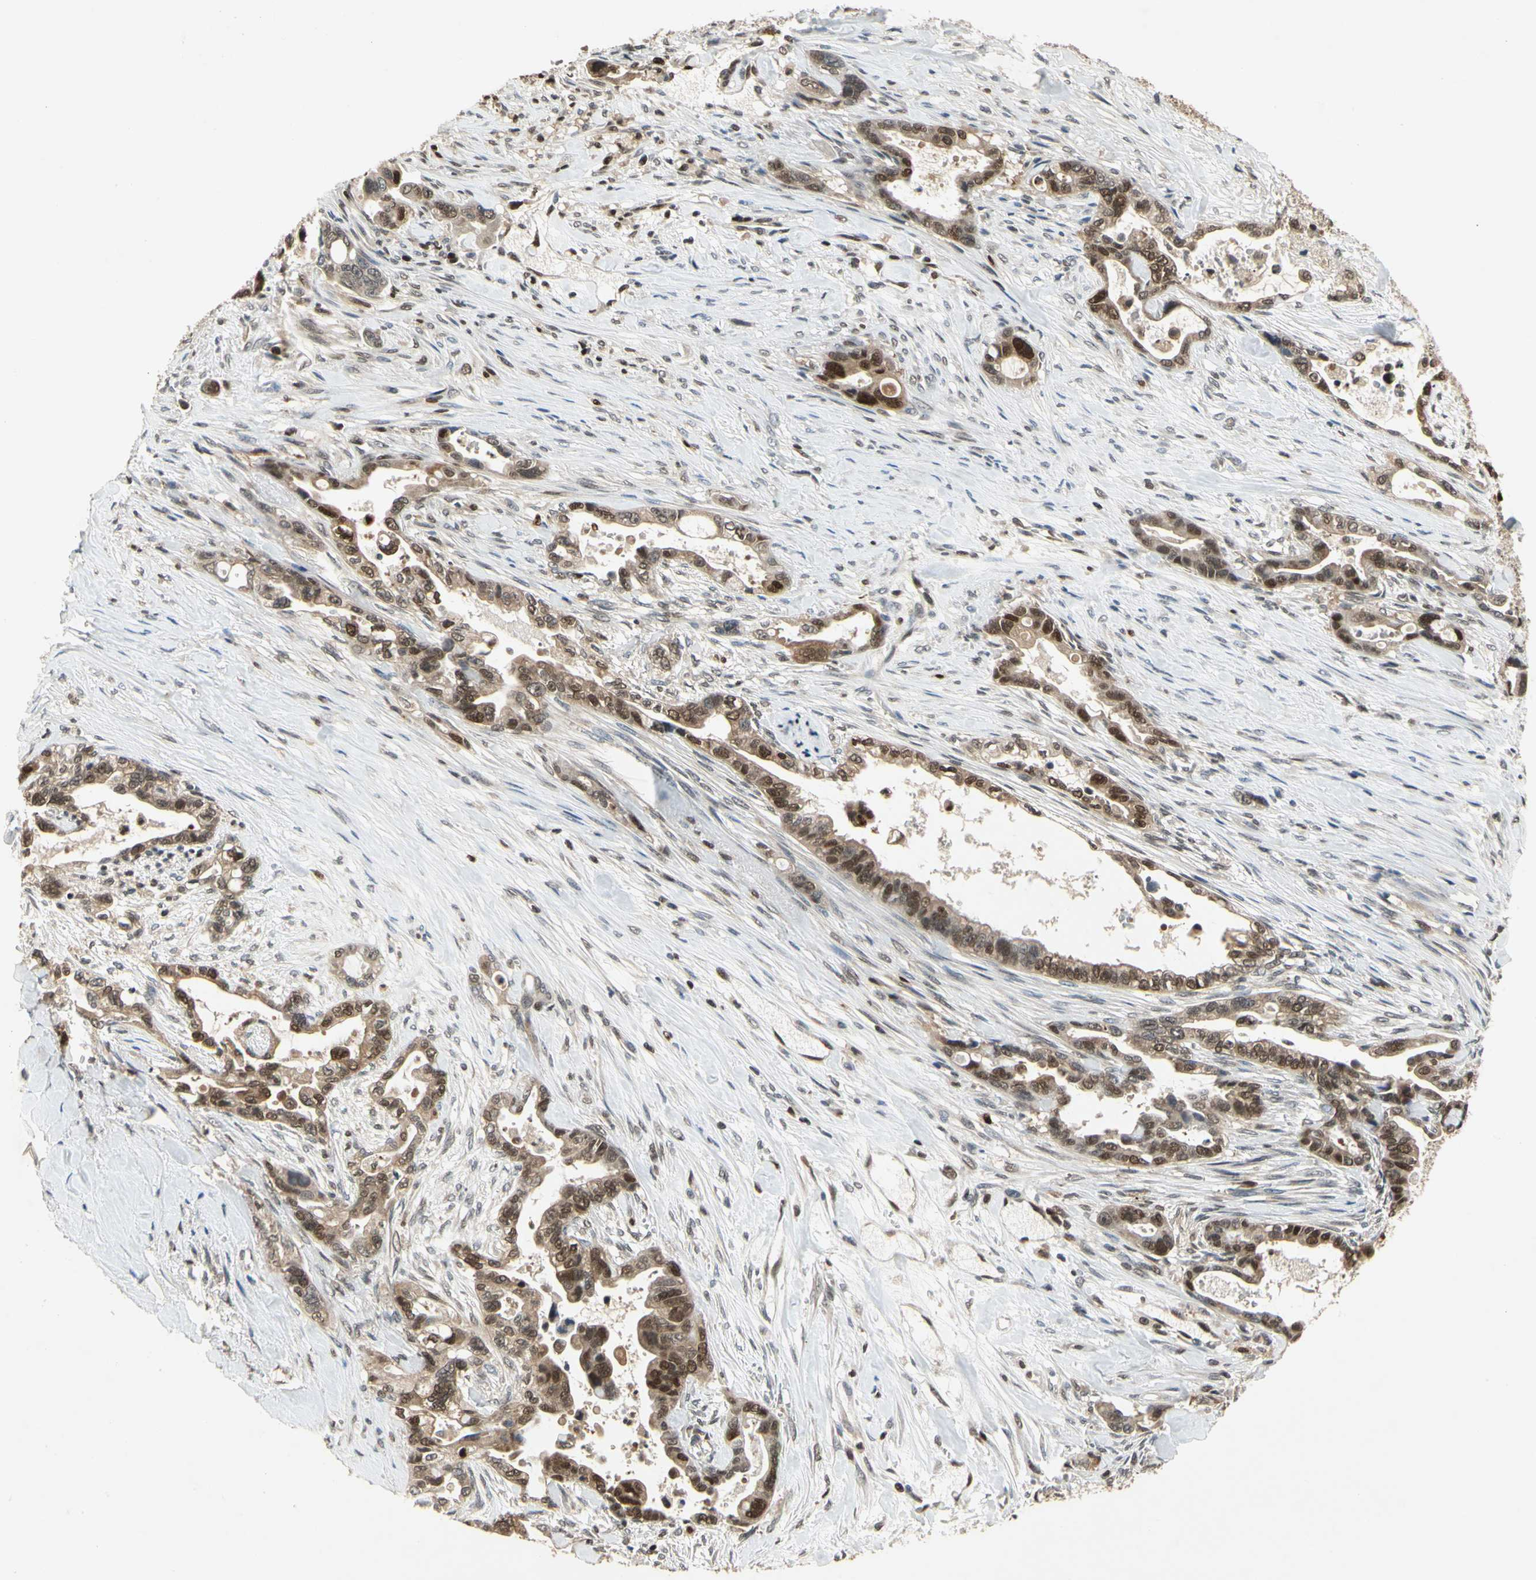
{"staining": {"intensity": "strong", "quantity": "25%-75%", "location": "nuclear"}, "tissue": "pancreatic cancer", "cell_type": "Tumor cells", "image_type": "cancer", "snomed": [{"axis": "morphology", "description": "Adenocarcinoma, NOS"}, {"axis": "topography", "description": "Pancreas"}], "caption": "This histopathology image shows pancreatic adenocarcinoma stained with IHC to label a protein in brown. The nuclear of tumor cells show strong positivity for the protein. Nuclei are counter-stained blue.", "gene": "GSR", "patient": {"sex": "male", "age": 70}}